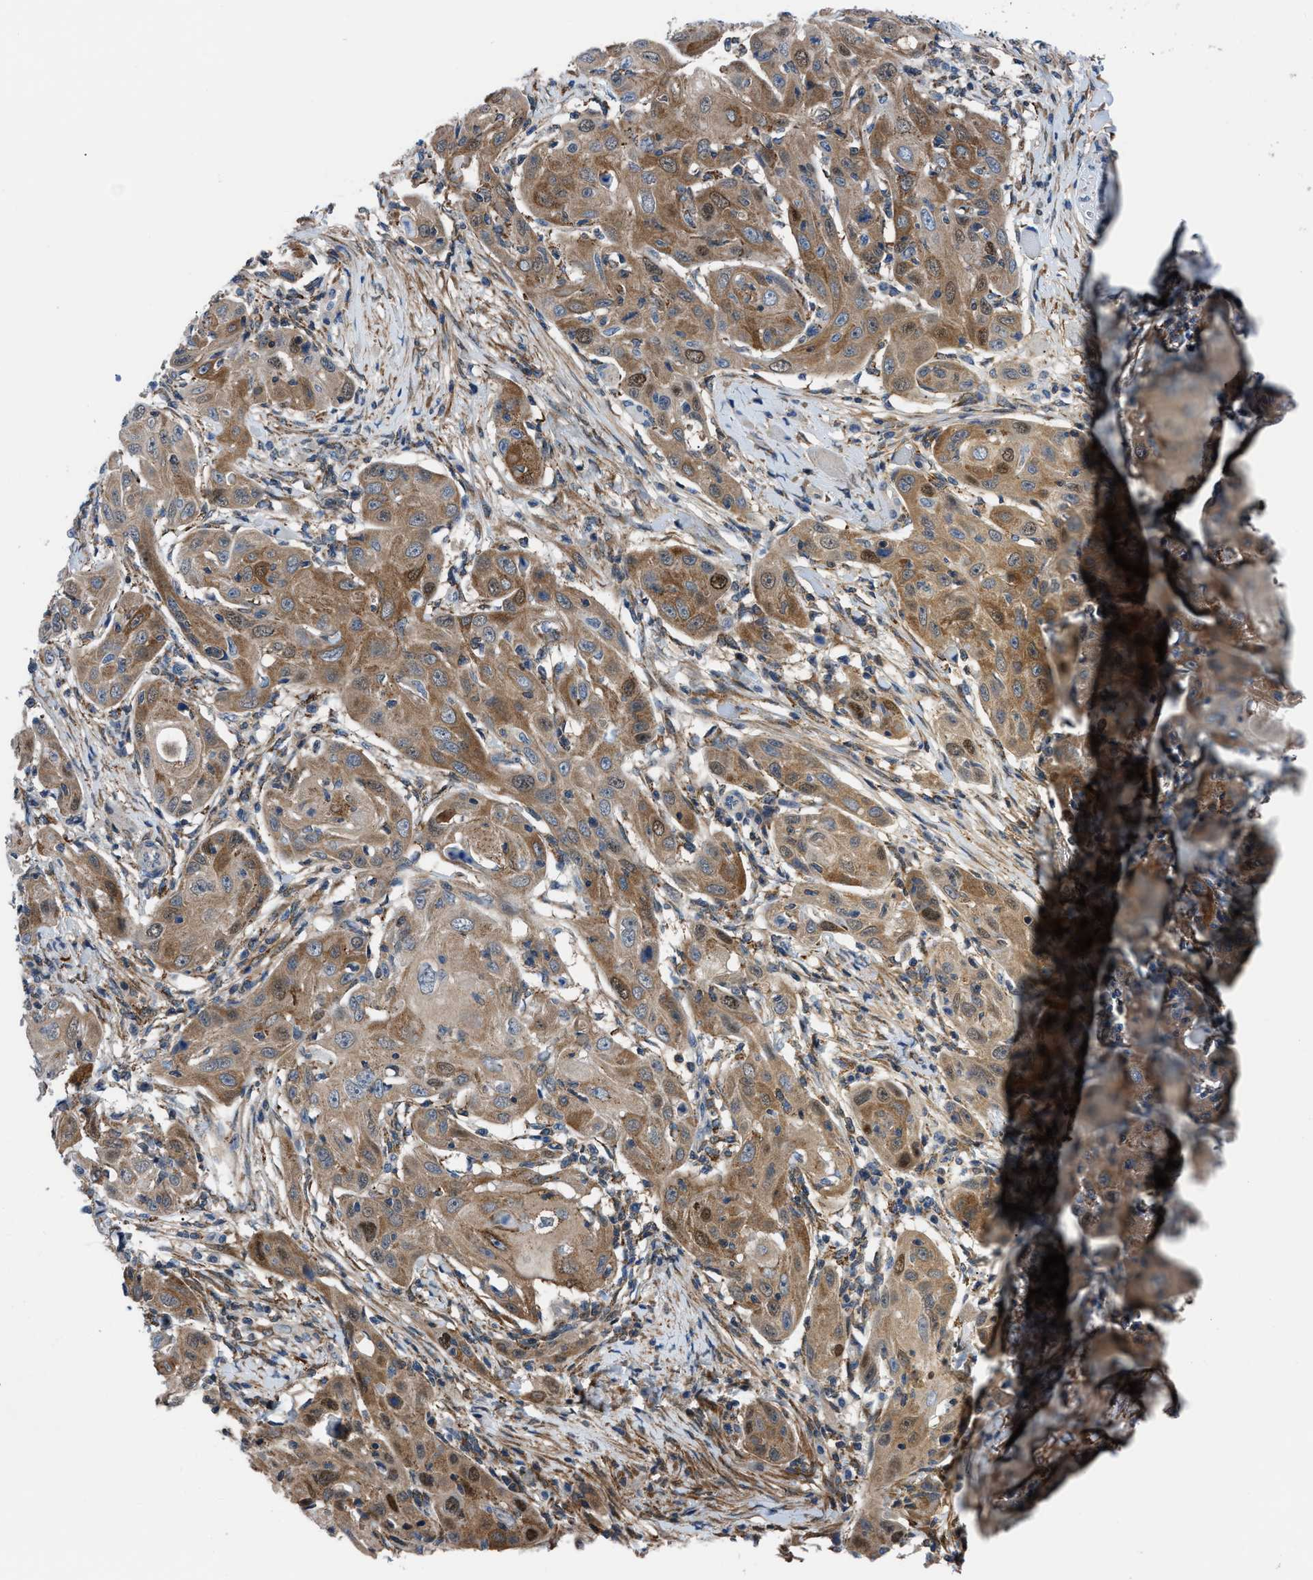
{"staining": {"intensity": "moderate", "quantity": ">75%", "location": "cytoplasmic/membranous,nuclear"}, "tissue": "skin cancer", "cell_type": "Tumor cells", "image_type": "cancer", "snomed": [{"axis": "morphology", "description": "Squamous cell carcinoma, NOS"}, {"axis": "topography", "description": "Skin"}], "caption": "Tumor cells exhibit medium levels of moderate cytoplasmic/membranous and nuclear staining in about >75% of cells in skin cancer.", "gene": "TMEM45B", "patient": {"sex": "female", "age": 88}}